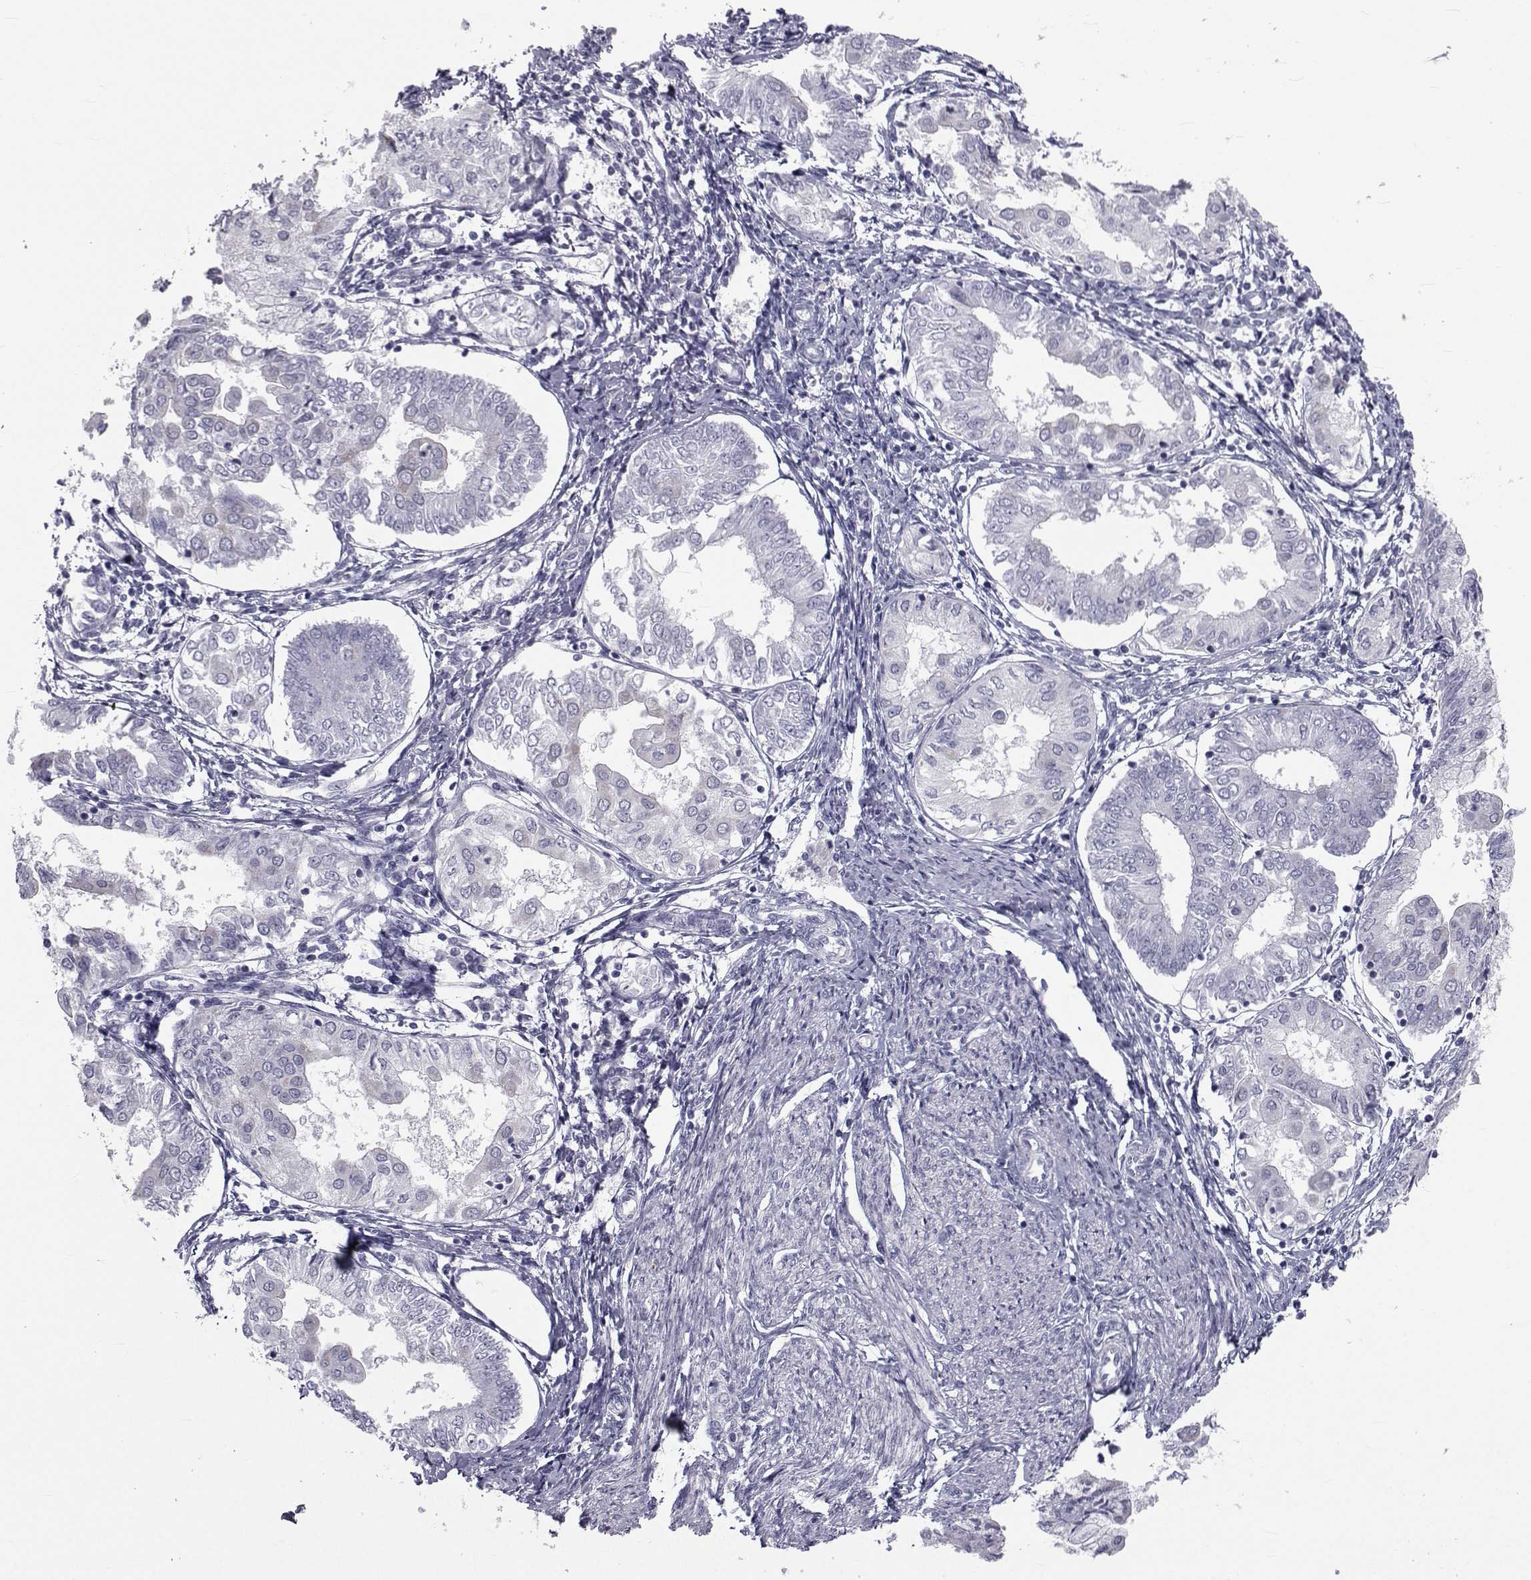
{"staining": {"intensity": "negative", "quantity": "none", "location": "none"}, "tissue": "endometrial cancer", "cell_type": "Tumor cells", "image_type": "cancer", "snomed": [{"axis": "morphology", "description": "Adenocarcinoma, NOS"}, {"axis": "topography", "description": "Endometrium"}], "caption": "Immunohistochemical staining of human endometrial cancer (adenocarcinoma) demonstrates no significant staining in tumor cells.", "gene": "FDXR", "patient": {"sex": "female", "age": 68}}